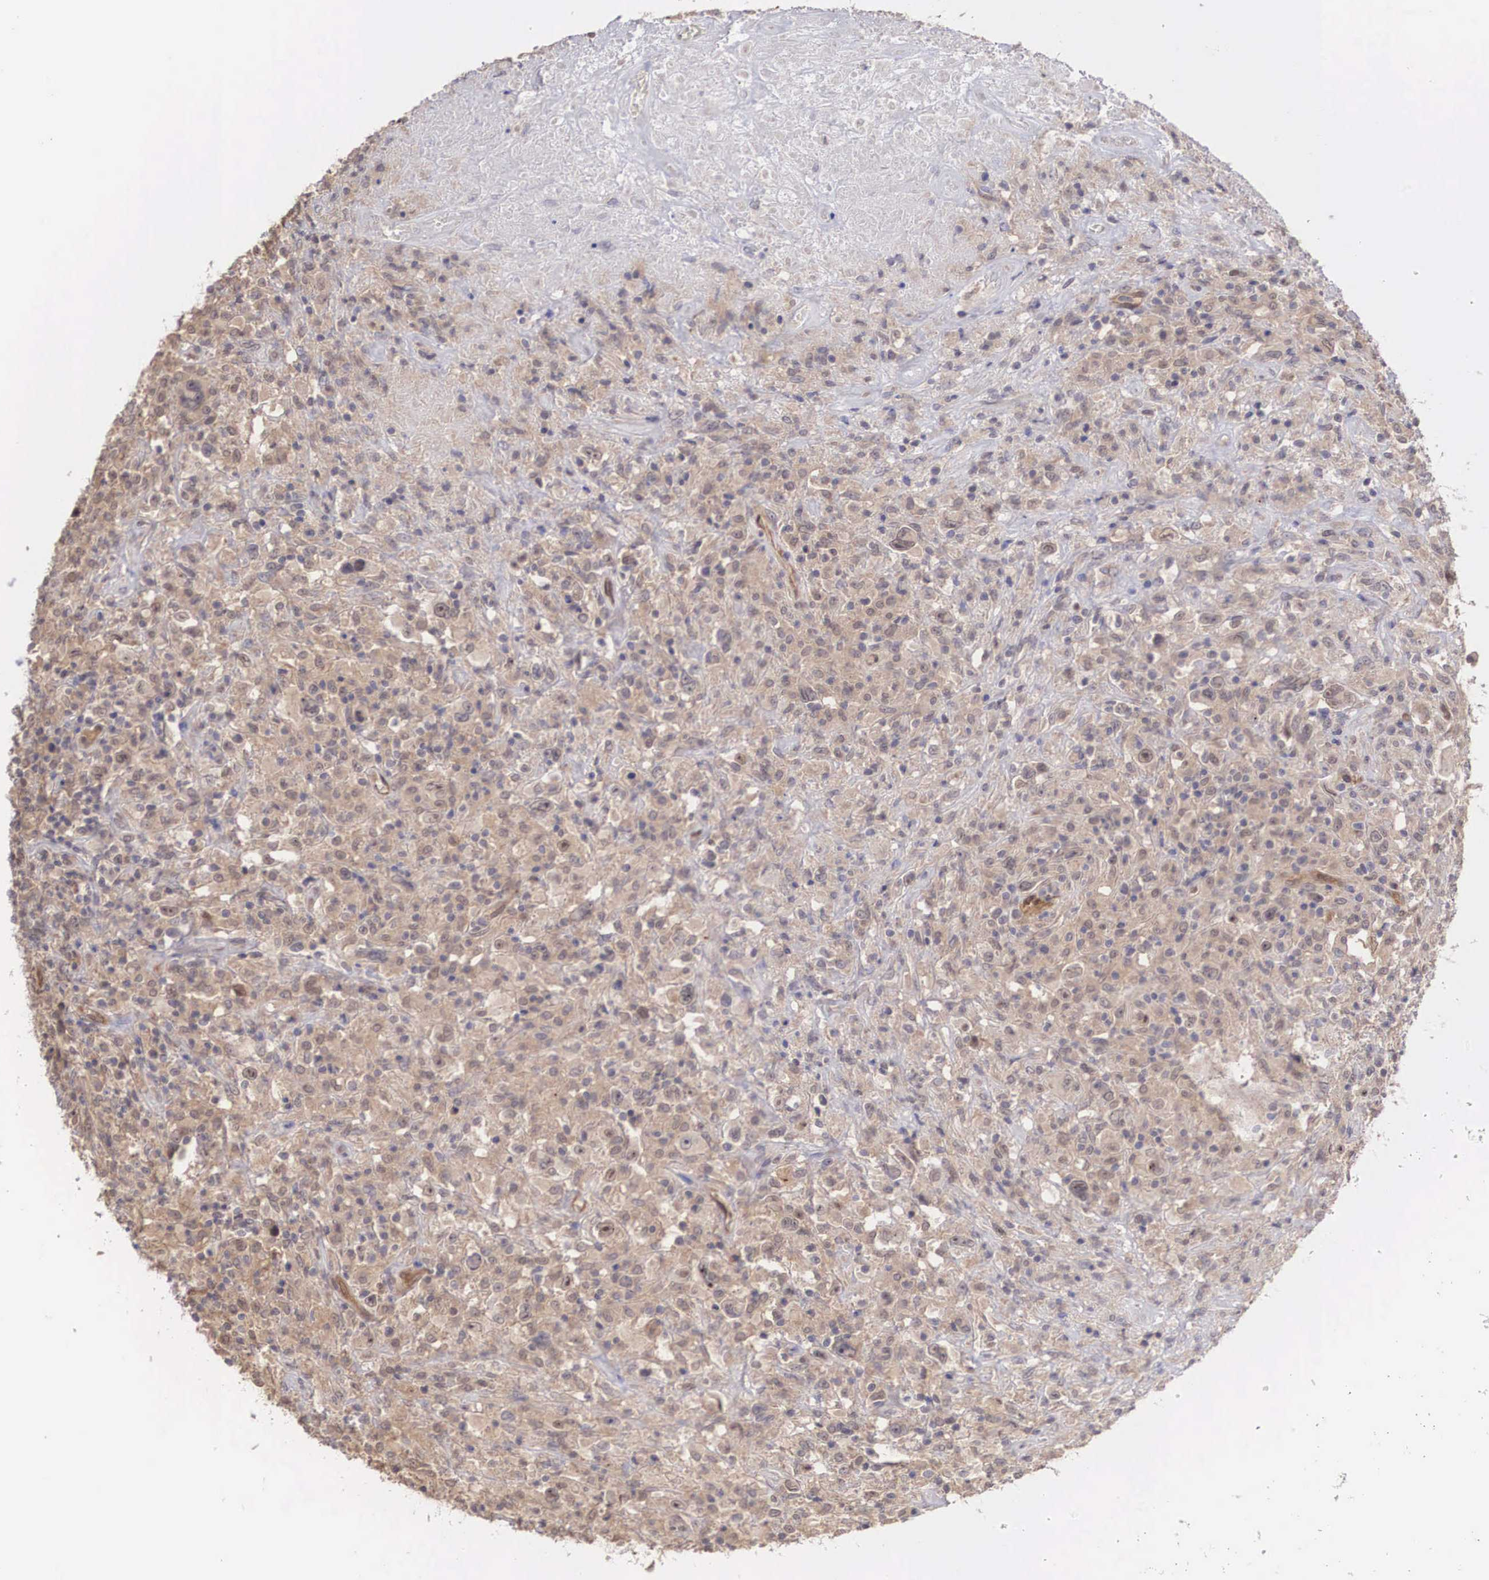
{"staining": {"intensity": "weak", "quantity": "25%-75%", "location": "cytoplasmic/membranous"}, "tissue": "lymphoma", "cell_type": "Tumor cells", "image_type": "cancer", "snomed": [{"axis": "morphology", "description": "Hodgkin's disease, NOS"}, {"axis": "topography", "description": "Lymph node"}], "caption": "Immunohistochemistry micrograph of neoplastic tissue: lymphoma stained using immunohistochemistry reveals low levels of weak protein expression localized specifically in the cytoplasmic/membranous of tumor cells, appearing as a cytoplasmic/membranous brown color.", "gene": "DNAJB7", "patient": {"sex": "male", "age": 46}}